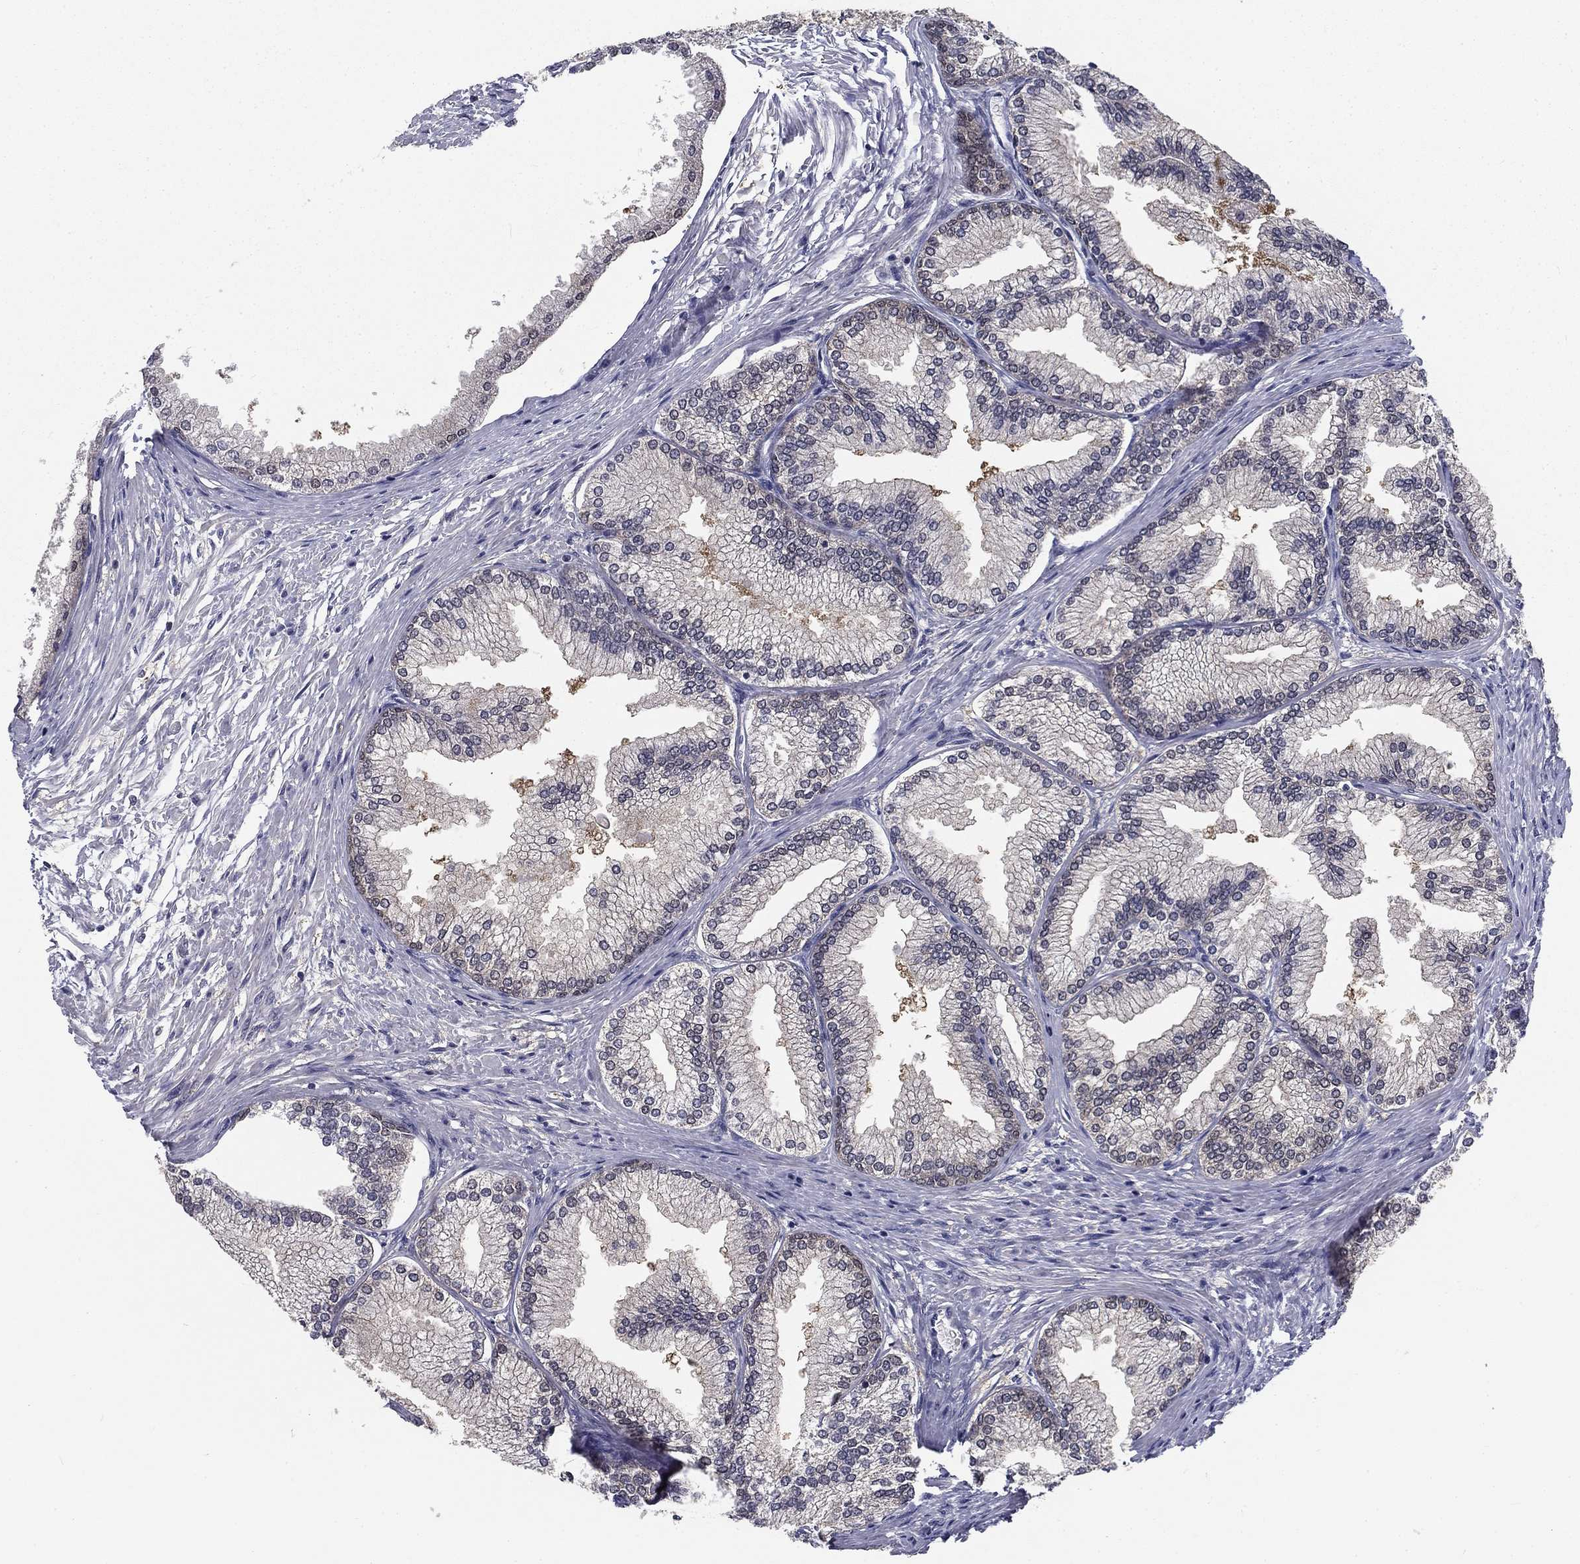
{"staining": {"intensity": "weak", "quantity": "25%-75%", "location": "cytoplasmic/membranous"}, "tissue": "prostate", "cell_type": "Glandular cells", "image_type": "normal", "snomed": [{"axis": "morphology", "description": "Normal tissue, NOS"}, {"axis": "topography", "description": "Prostate"}], "caption": "This photomicrograph exhibits benign prostate stained with immunohistochemistry to label a protein in brown. The cytoplasmic/membranous of glandular cells show weak positivity for the protein. Nuclei are counter-stained blue.", "gene": "NIT2", "patient": {"sex": "male", "age": 72}}